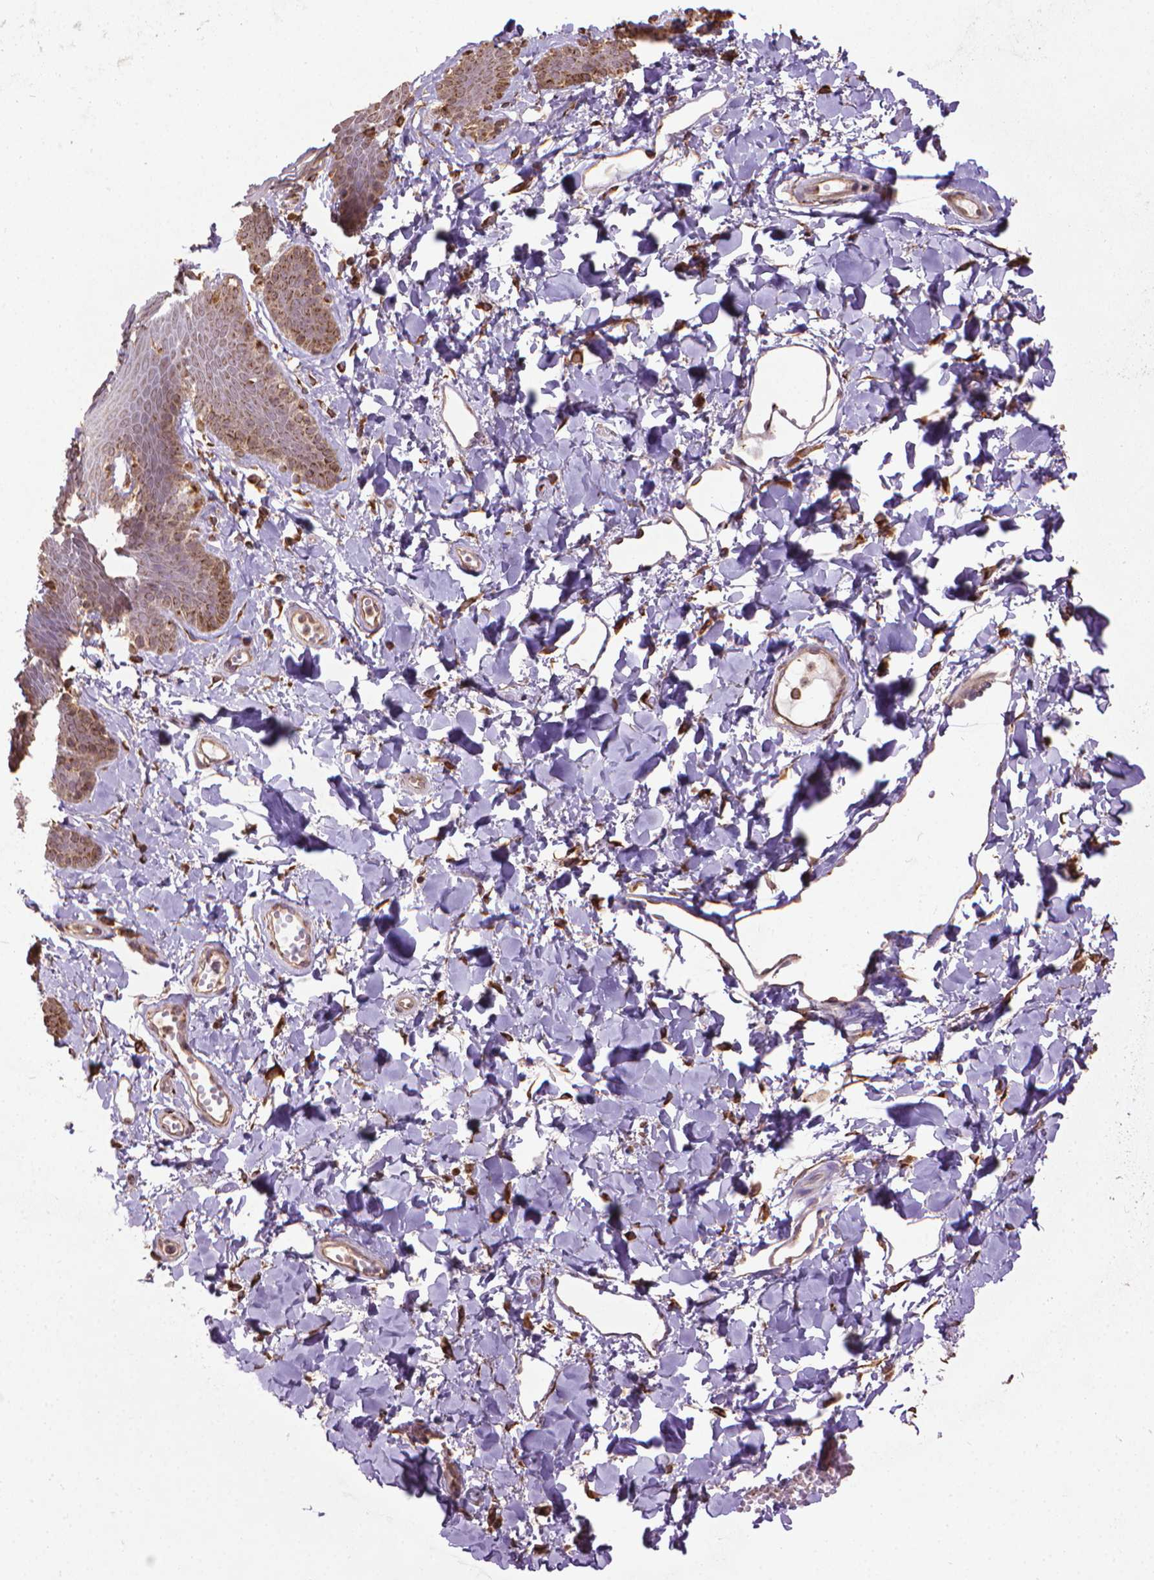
{"staining": {"intensity": "strong", "quantity": "25%-75%", "location": "cytoplasmic/membranous"}, "tissue": "skin", "cell_type": "Epidermal cells", "image_type": "normal", "snomed": [{"axis": "morphology", "description": "Normal tissue, NOS"}, {"axis": "topography", "description": "Anal"}], "caption": "Protein analysis of normal skin exhibits strong cytoplasmic/membranous positivity in approximately 25%-75% of epidermal cells.", "gene": "GAS1", "patient": {"sex": "male", "age": 53}}